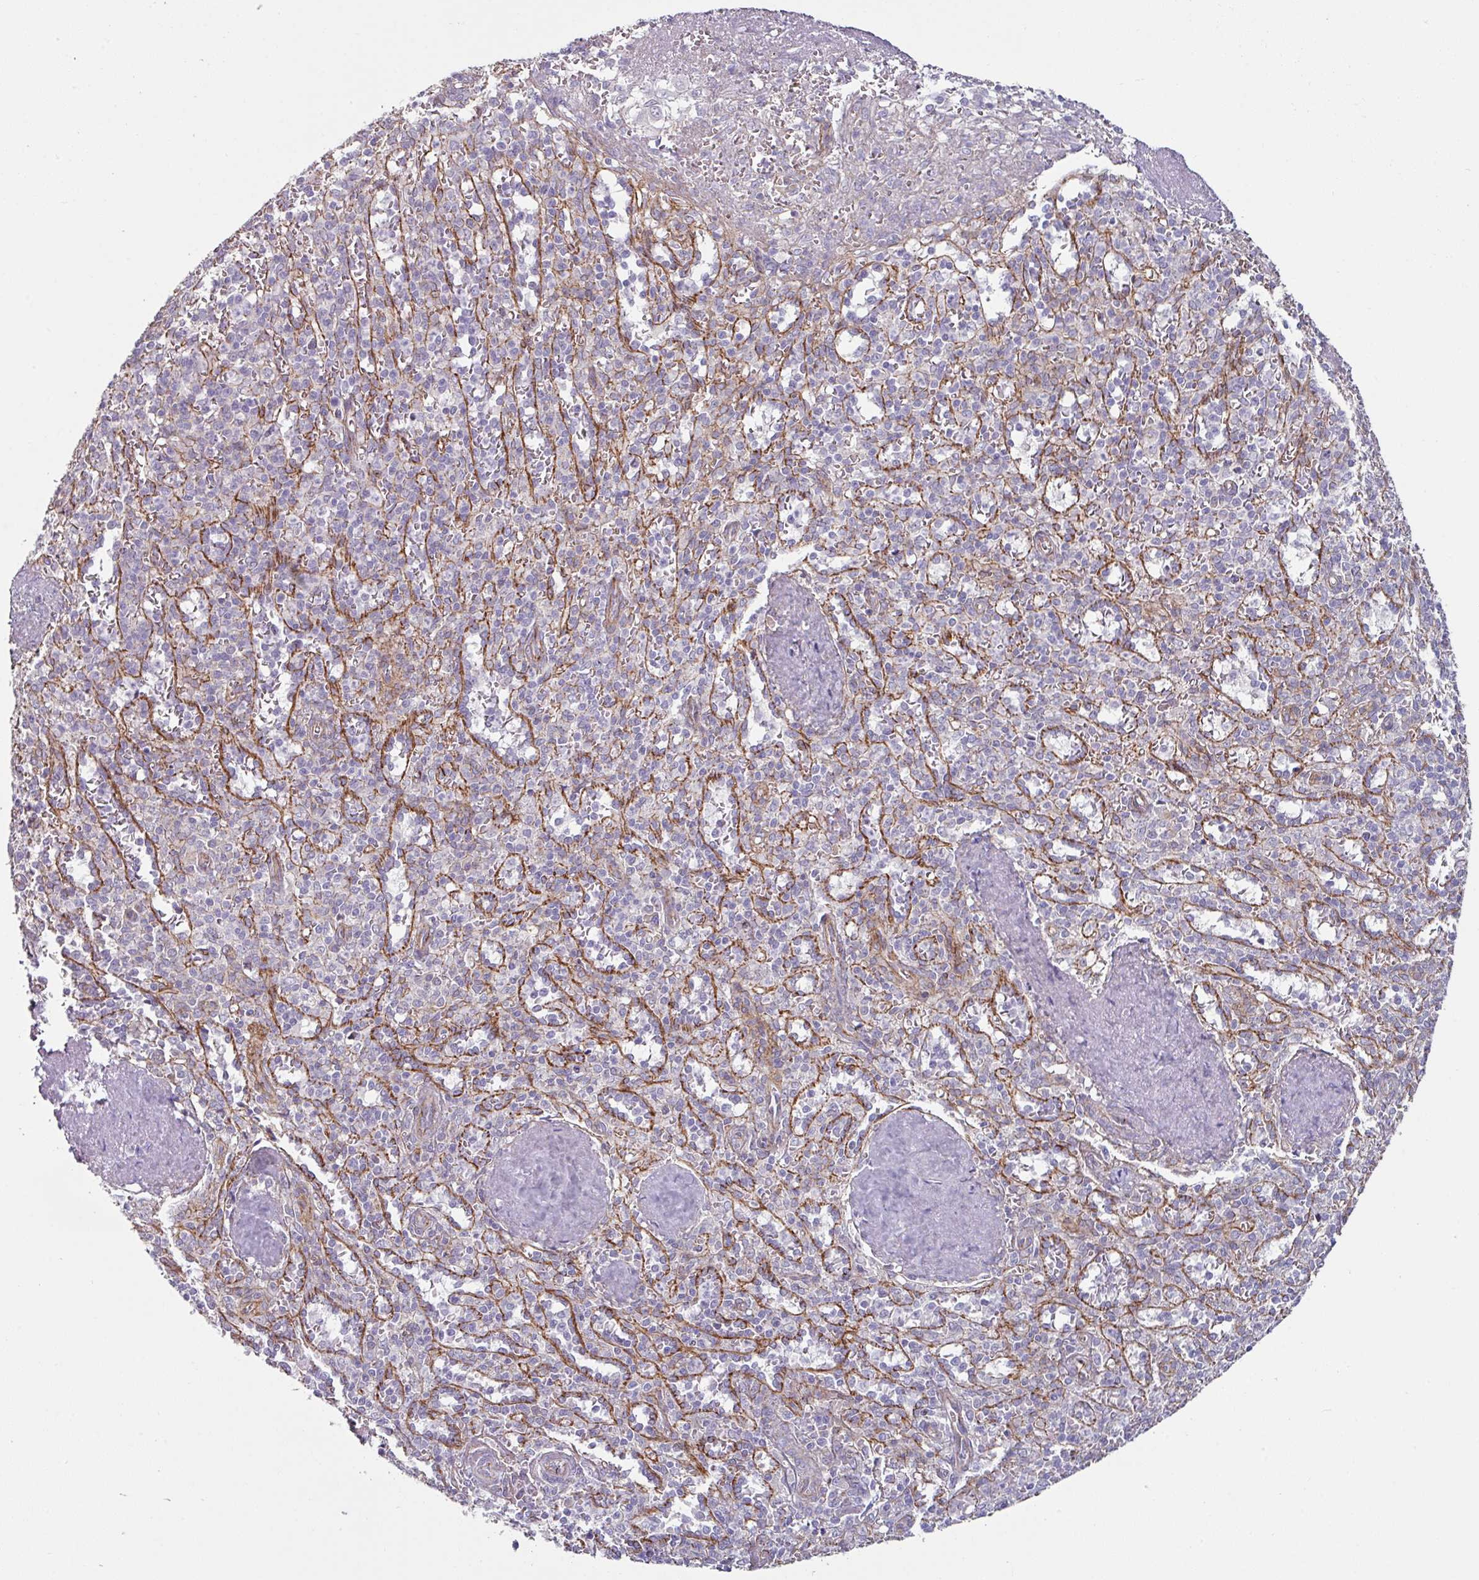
{"staining": {"intensity": "negative", "quantity": "none", "location": "none"}, "tissue": "spleen", "cell_type": "Cells in red pulp", "image_type": "normal", "snomed": [{"axis": "morphology", "description": "Normal tissue, NOS"}, {"axis": "topography", "description": "Spleen"}], "caption": "Spleen stained for a protein using immunohistochemistry (IHC) shows no staining cells in red pulp.", "gene": "JUP", "patient": {"sex": "female", "age": 70}}